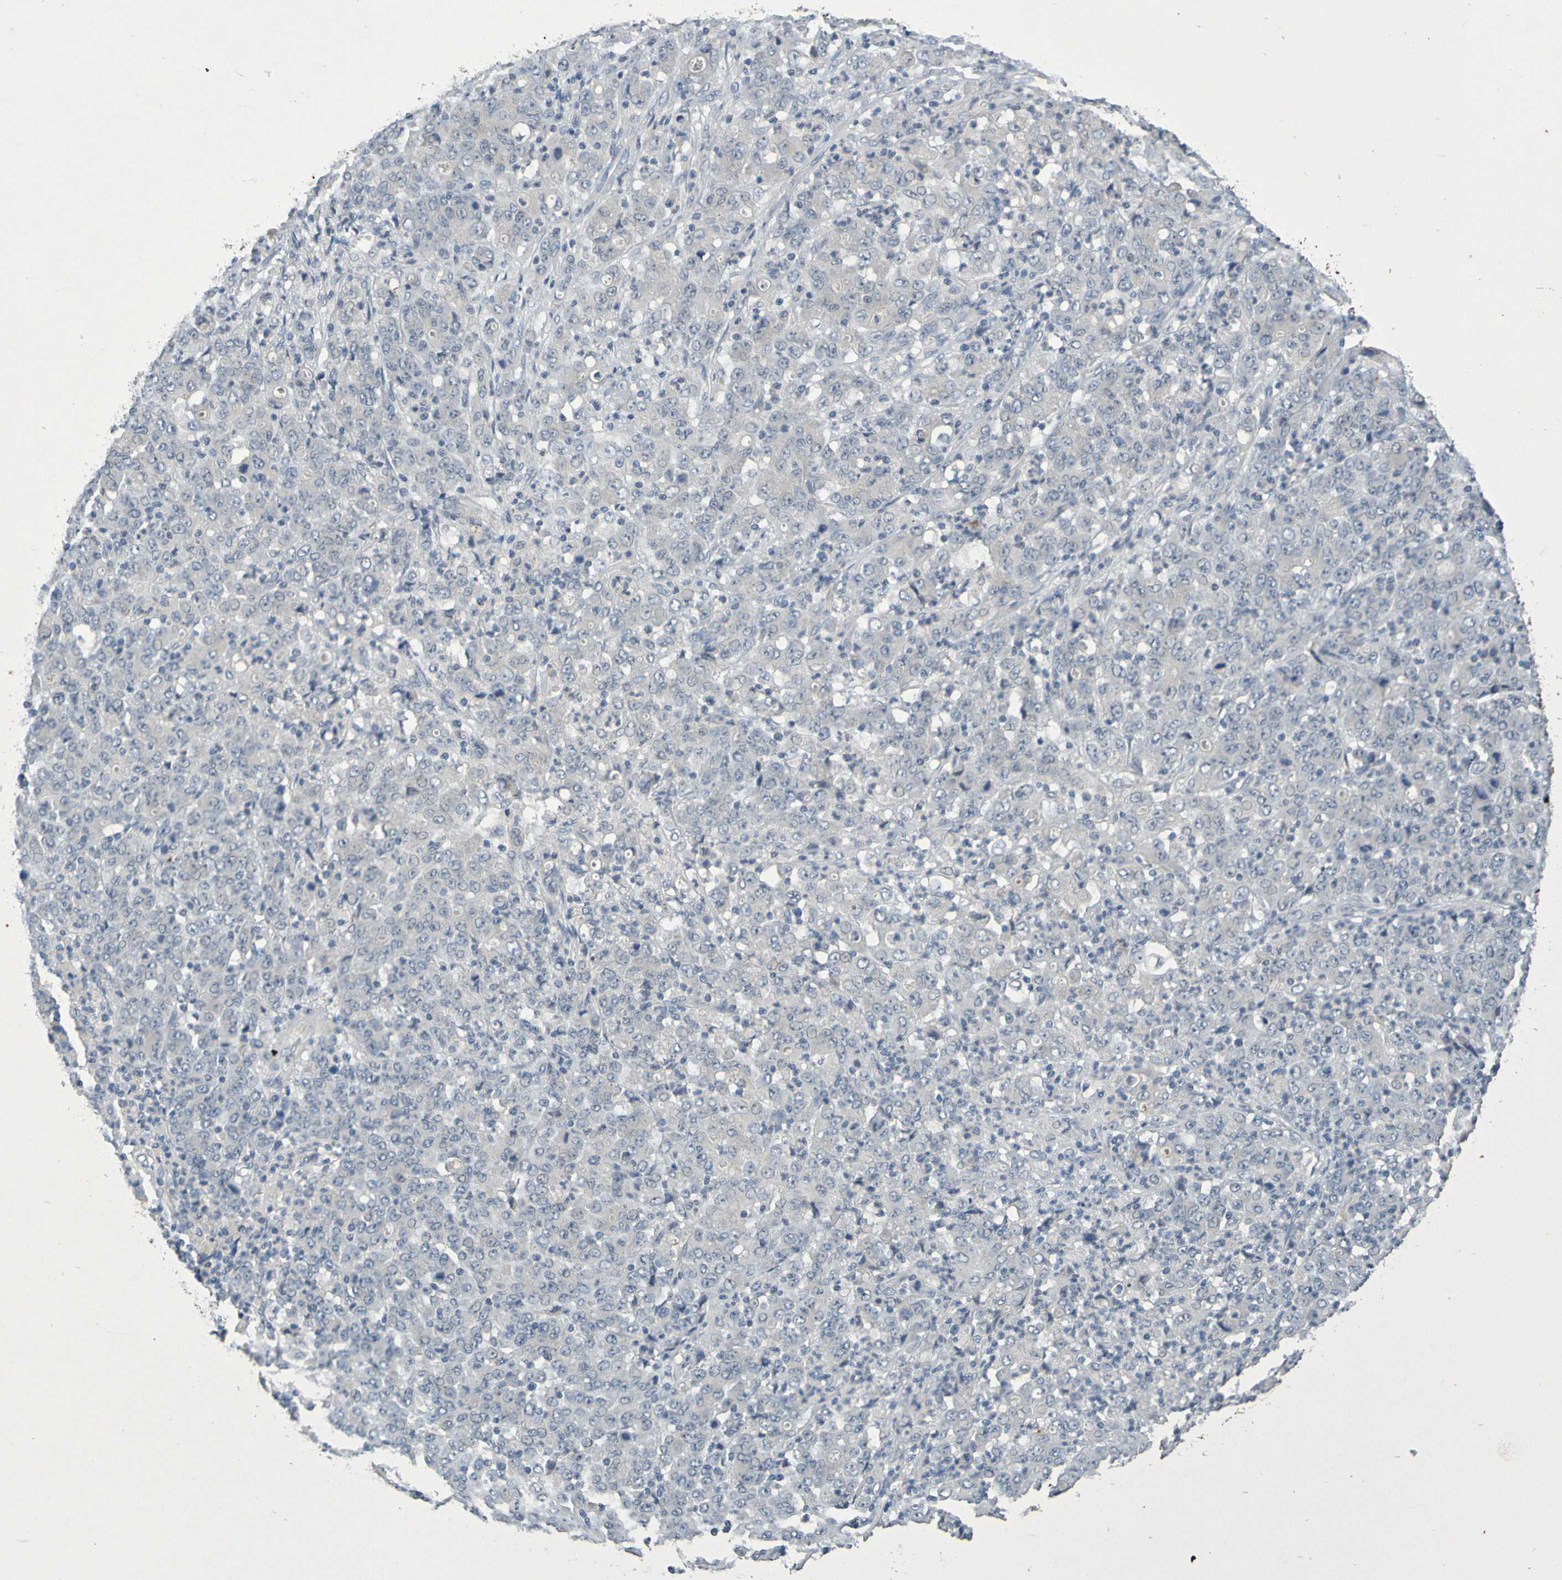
{"staining": {"intensity": "negative", "quantity": "none", "location": "none"}, "tissue": "stomach cancer", "cell_type": "Tumor cells", "image_type": "cancer", "snomed": [{"axis": "morphology", "description": "Adenocarcinoma, NOS"}, {"axis": "topography", "description": "Stomach, lower"}], "caption": "Tumor cells are negative for protein expression in human stomach cancer.", "gene": "IL10", "patient": {"sex": "female", "age": 71}}